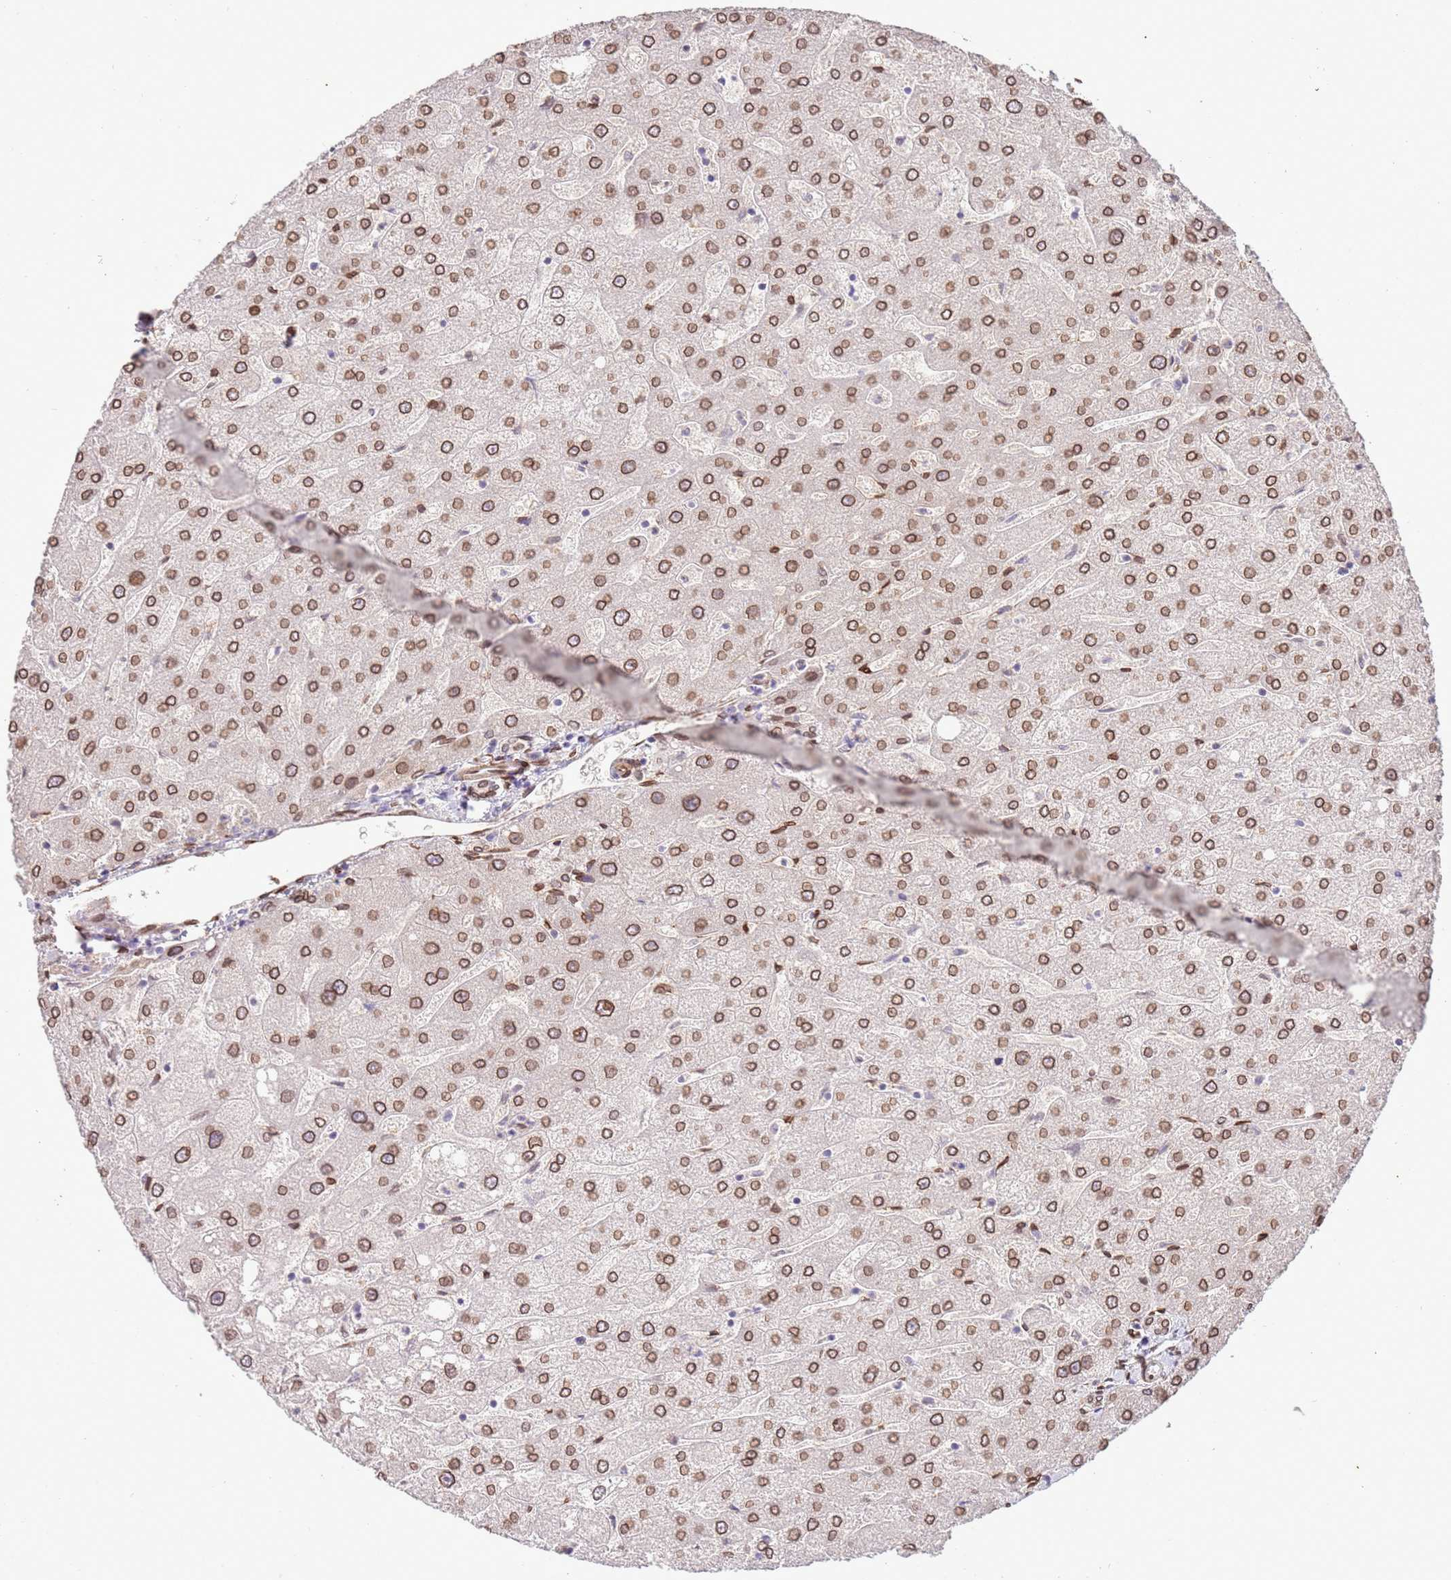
{"staining": {"intensity": "moderate", "quantity": ">75%", "location": "cytoplasmic/membranous,nuclear"}, "tissue": "liver", "cell_type": "Cholangiocytes", "image_type": "normal", "snomed": [{"axis": "morphology", "description": "Normal tissue, NOS"}, {"axis": "topography", "description": "Liver"}], "caption": "IHC of normal human liver exhibits medium levels of moderate cytoplasmic/membranous,nuclear expression in about >75% of cholangiocytes.", "gene": "TMEM47", "patient": {"sex": "male", "age": 67}}